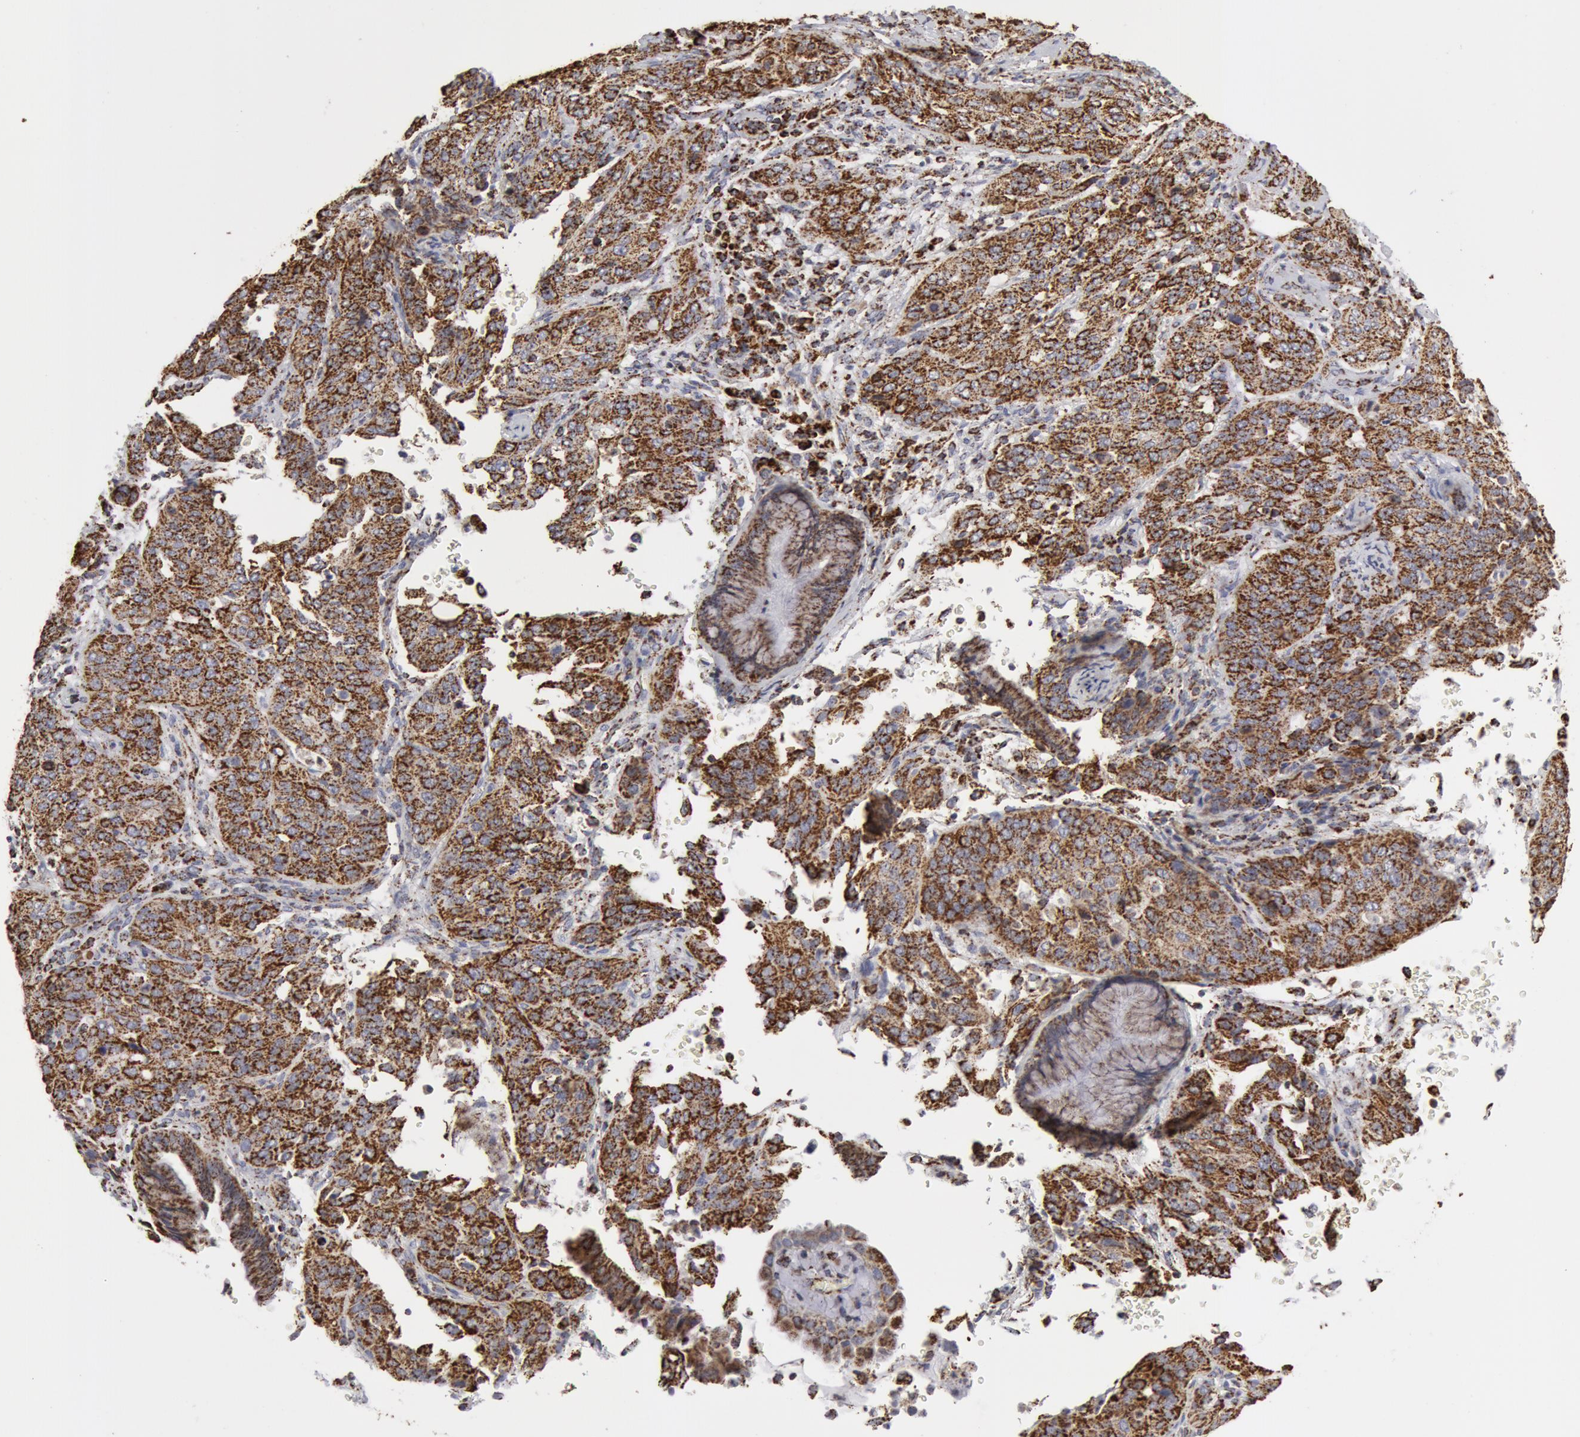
{"staining": {"intensity": "strong", "quantity": ">75%", "location": "cytoplasmic/membranous"}, "tissue": "cervical cancer", "cell_type": "Tumor cells", "image_type": "cancer", "snomed": [{"axis": "morphology", "description": "Squamous cell carcinoma, NOS"}, {"axis": "topography", "description": "Cervix"}], "caption": "A high amount of strong cytoplasmic/membranous positivity is seen in about >75% of tumor cells in cervical cancer tissue.", "gene": "ATP5F1B", "patient": {"sex": "female", "age": 41}}